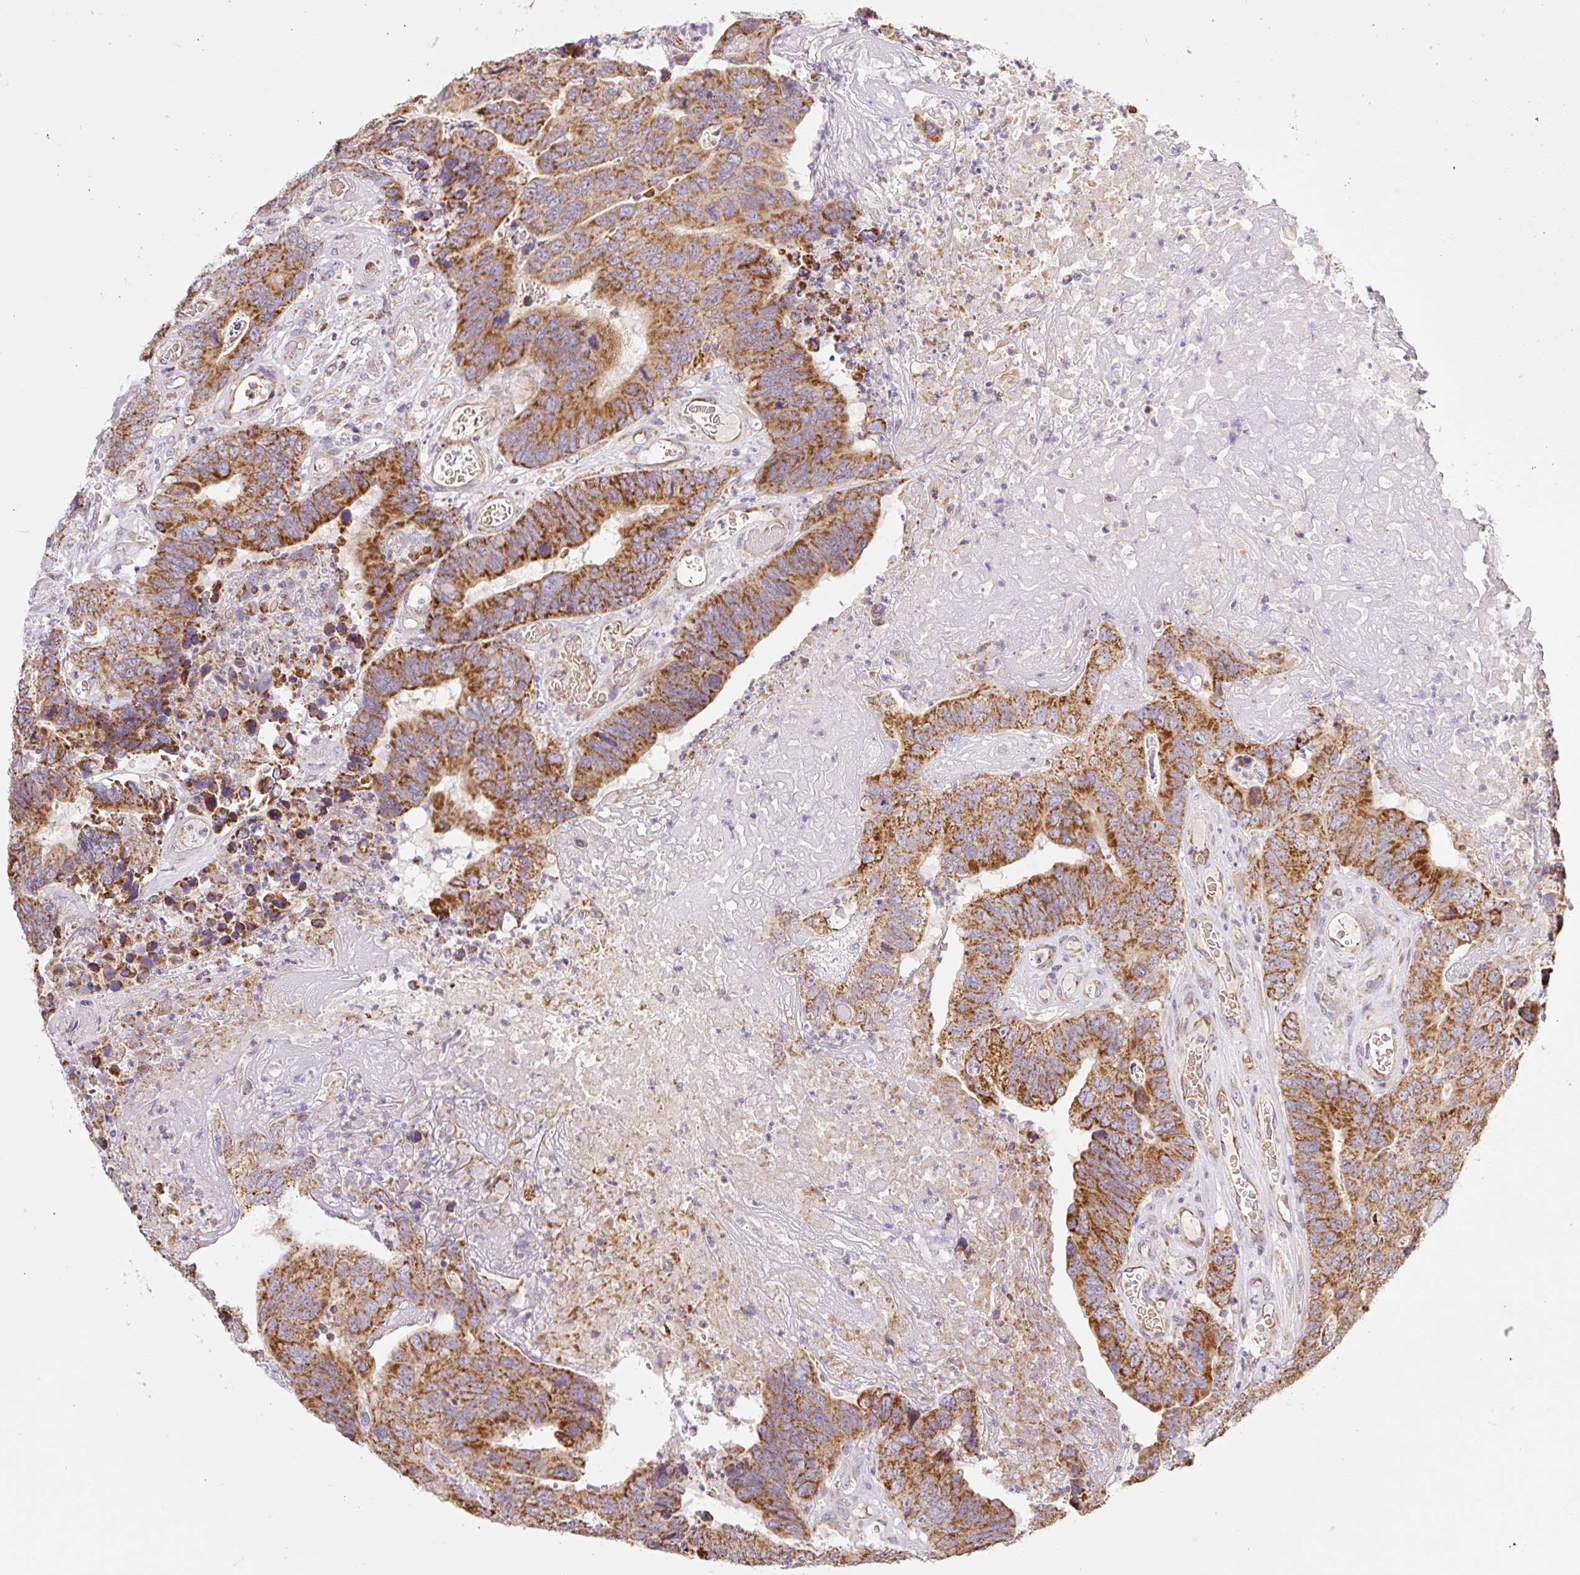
{"staining": {"intensity": "strong", "quantity": ">75%", "location": "cytoplasmic/membranous"}, "tissue": "colorectal cancer", "cell_type": "Tumor cells", "image_type": "cancer", "snomed": [{"axis": "morphology", "description": "Adenocarcinoma, NOS"}, {"axis": "topography", "description": "Colon"}], "caption": "Human colorectal adenocarcinoma stained for a protein (brown) demonstrates strong cytoplasmic/membranous positive staining in approximately >75% of tumor cells.", "gene": "GOSR2", "patient": {"sex": "female", "age": 67}}